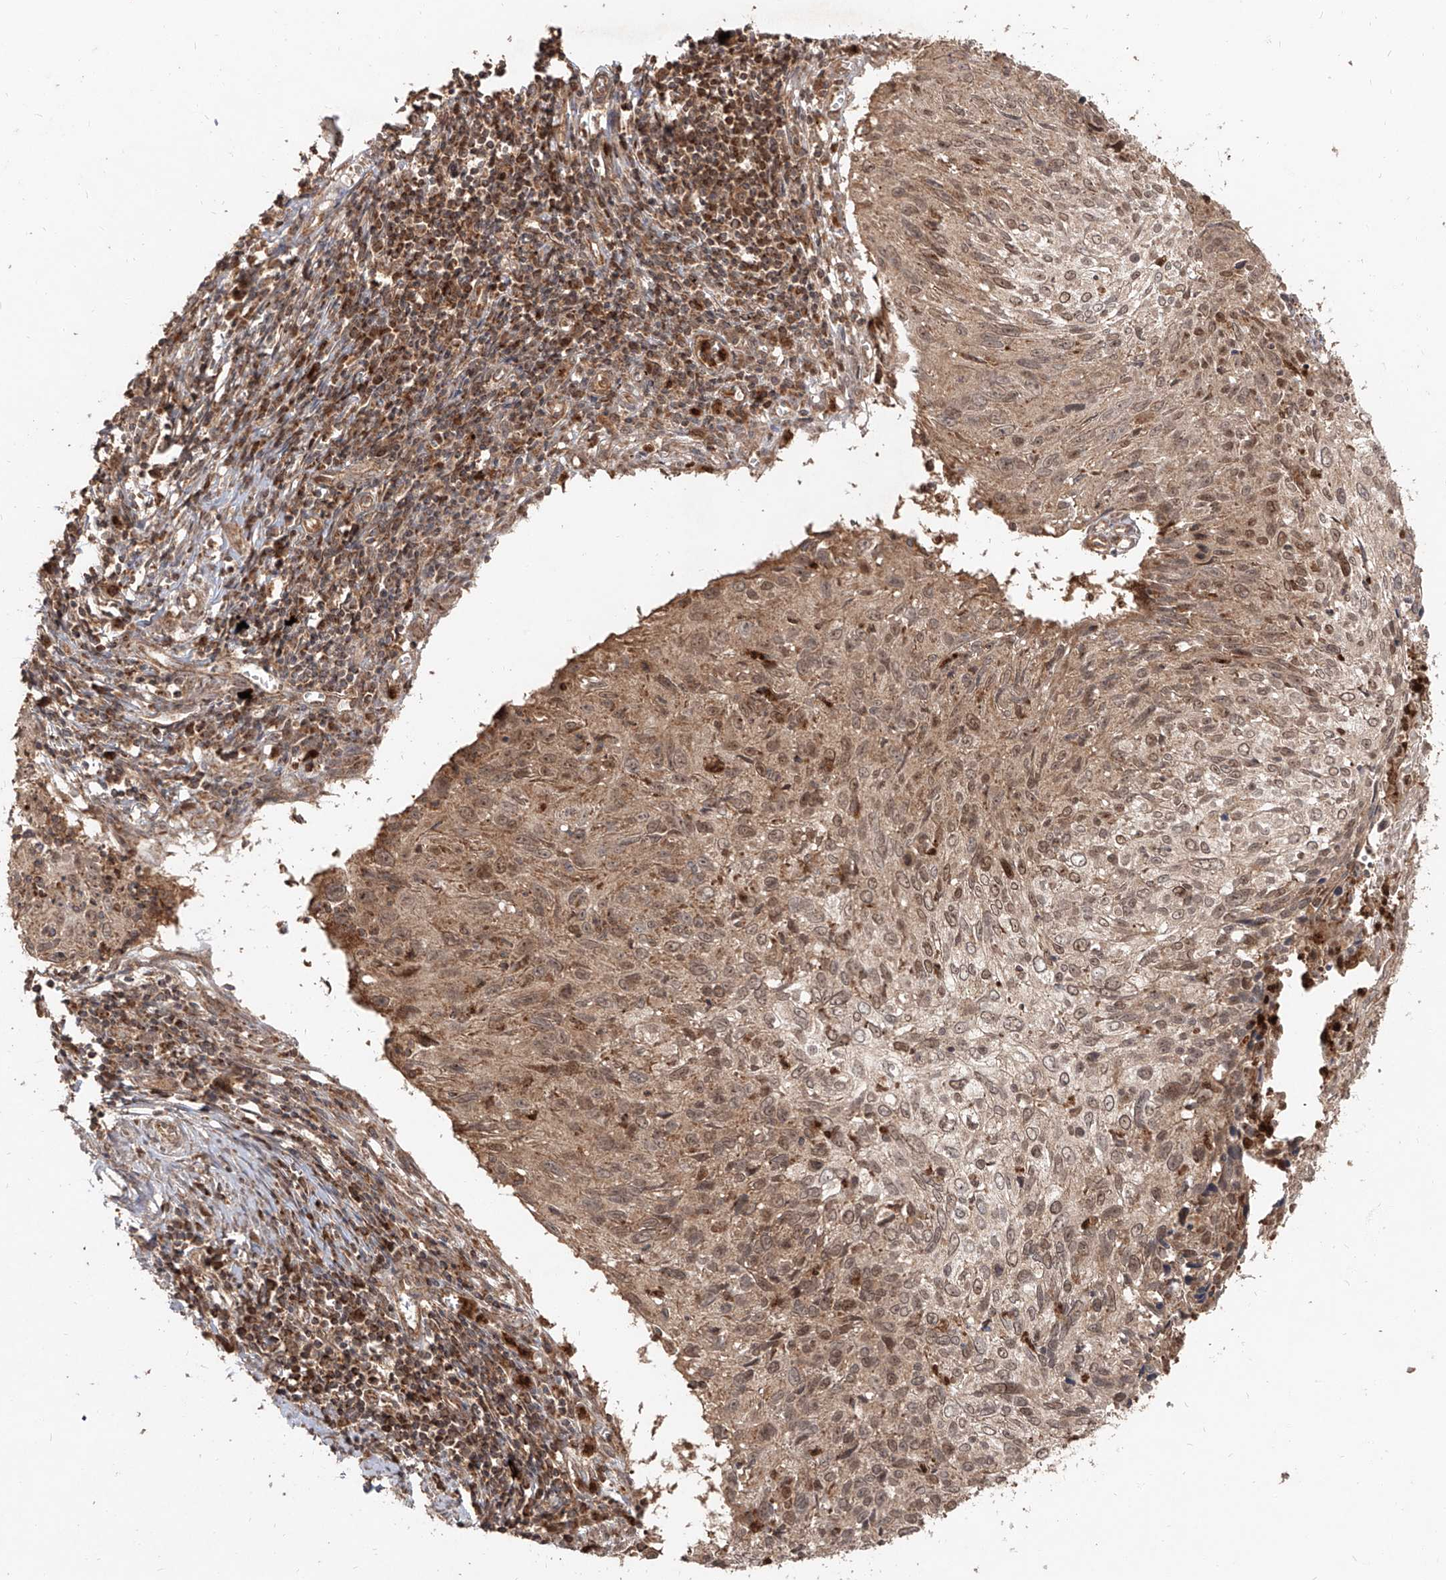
{"staining": {"intensity": "moderate", "quantity": "25%-75%", "location": "cytoplasmic/membranous,nuclear"}, "tissue": "cervical cancer", "cell_type": "Tumor cells", "image_type": "cancer", "snomed": [{"axis": "morphology", "description": "Squamous cell carcinoma, NOS"}, {"axis": "topography", "description": "Cervix"}], "caption": "Immunohistochemistry (DAB (3,3'-diaminobenzidine)) staining of human cervical squamous cell carcinoma exhibits moderate cytoplasmic/membranous and nuclear protein positivity in about 25%-75% of tumor cells. (brown staining indicates protein expression, while blue staining denotes nuclei).", "gene": "AIM2", "patient": {"sex": "female", "age": 51}}